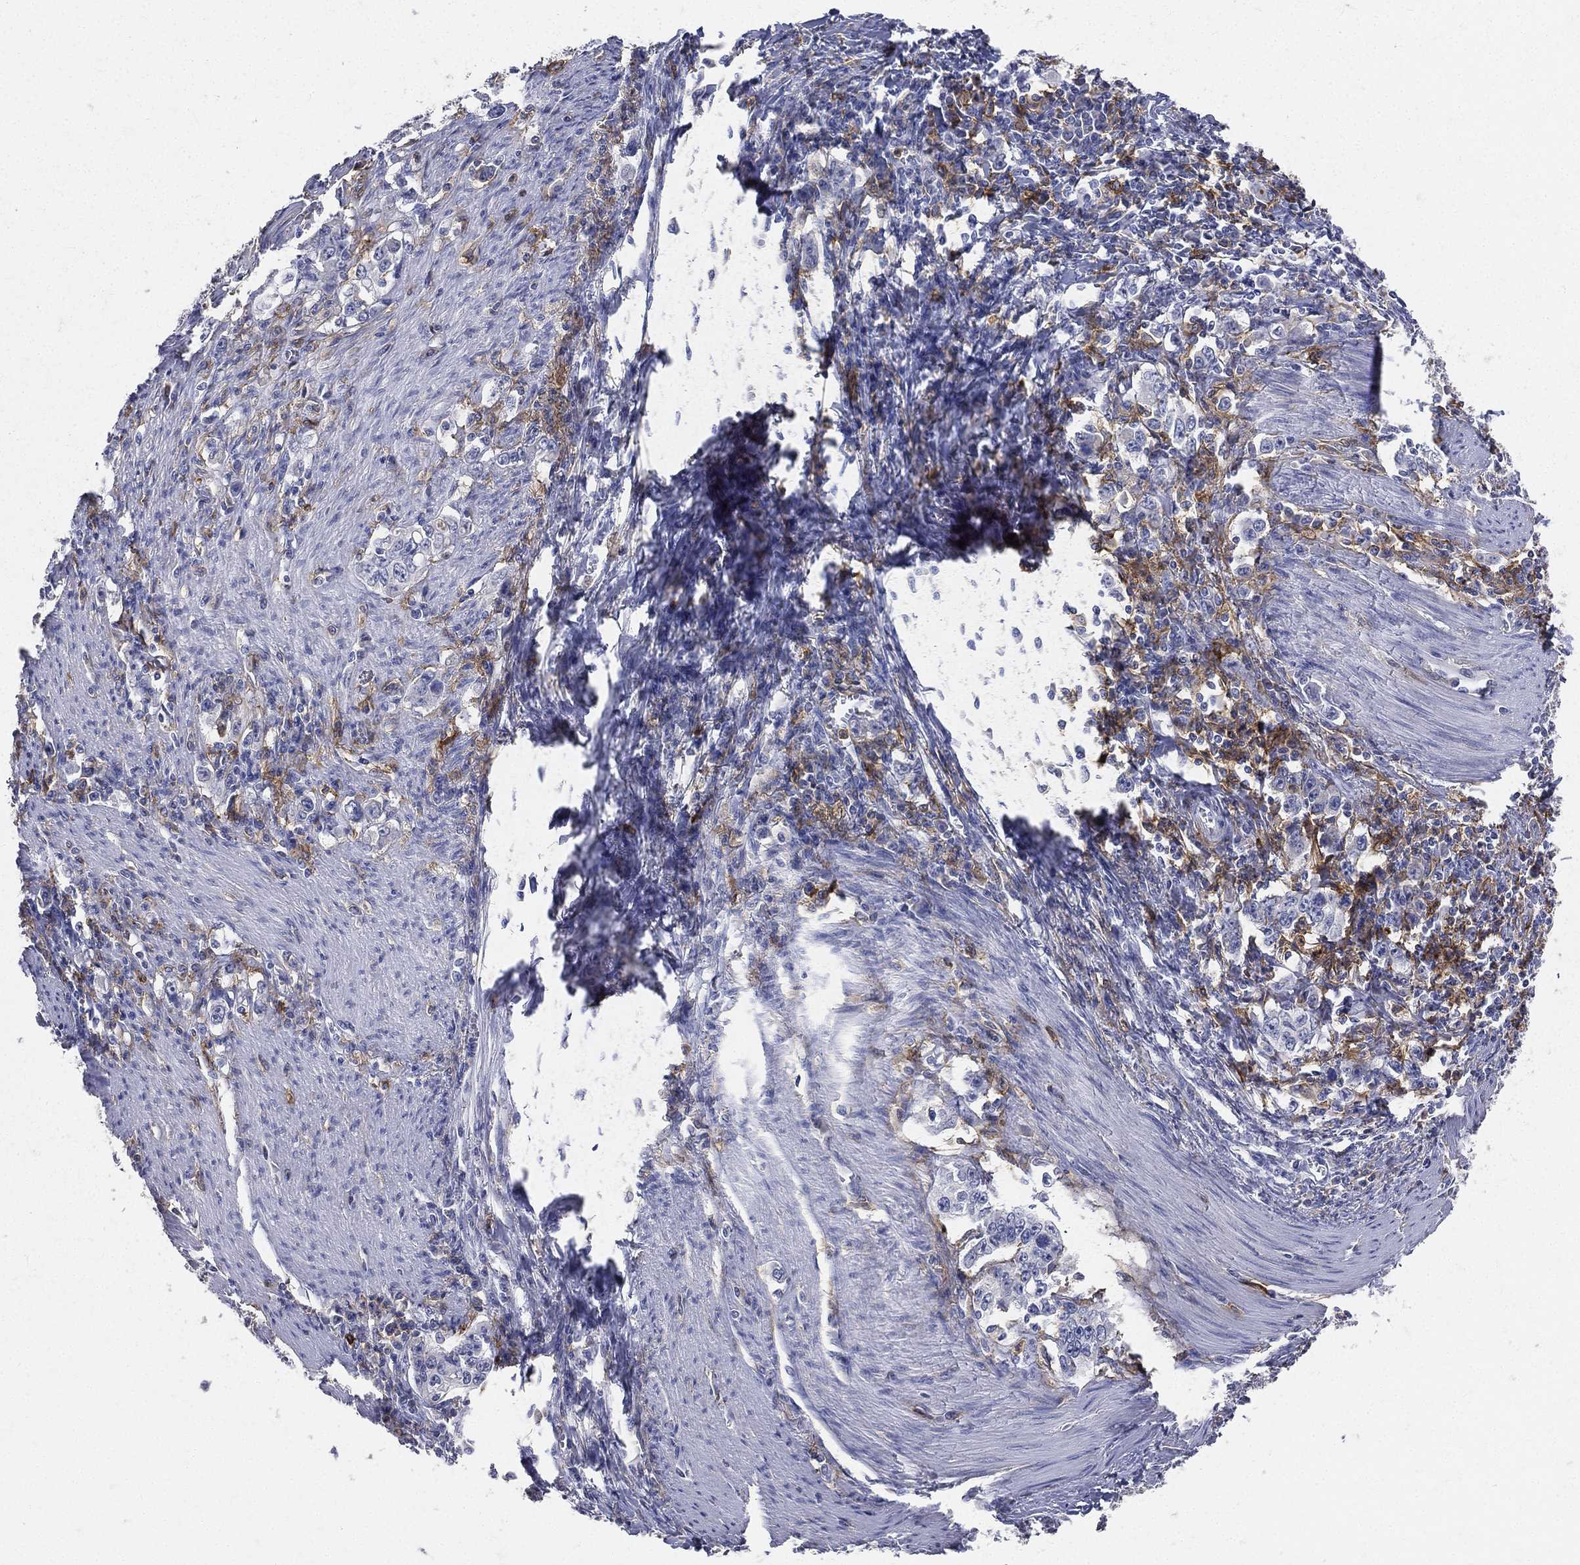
{"staining": {"intensity": "negative", "quantity": "none", "location": "none"}, "tissue": "stomach cancer", "cell_type": "Tumor cells", "image_type": "cancer", "snomed": [{"axis": "morphology", "description": "Adenocarcinoma, NOS"}, {"axis": "topography", "description": "Stomach, lower"}], "caption": "Stomach cancer stained for a protein using immunohistochemistry demonstrates no positivity tumor cells.", "gene": "CD33", "patient": {"sex": "female", "age": 72}}